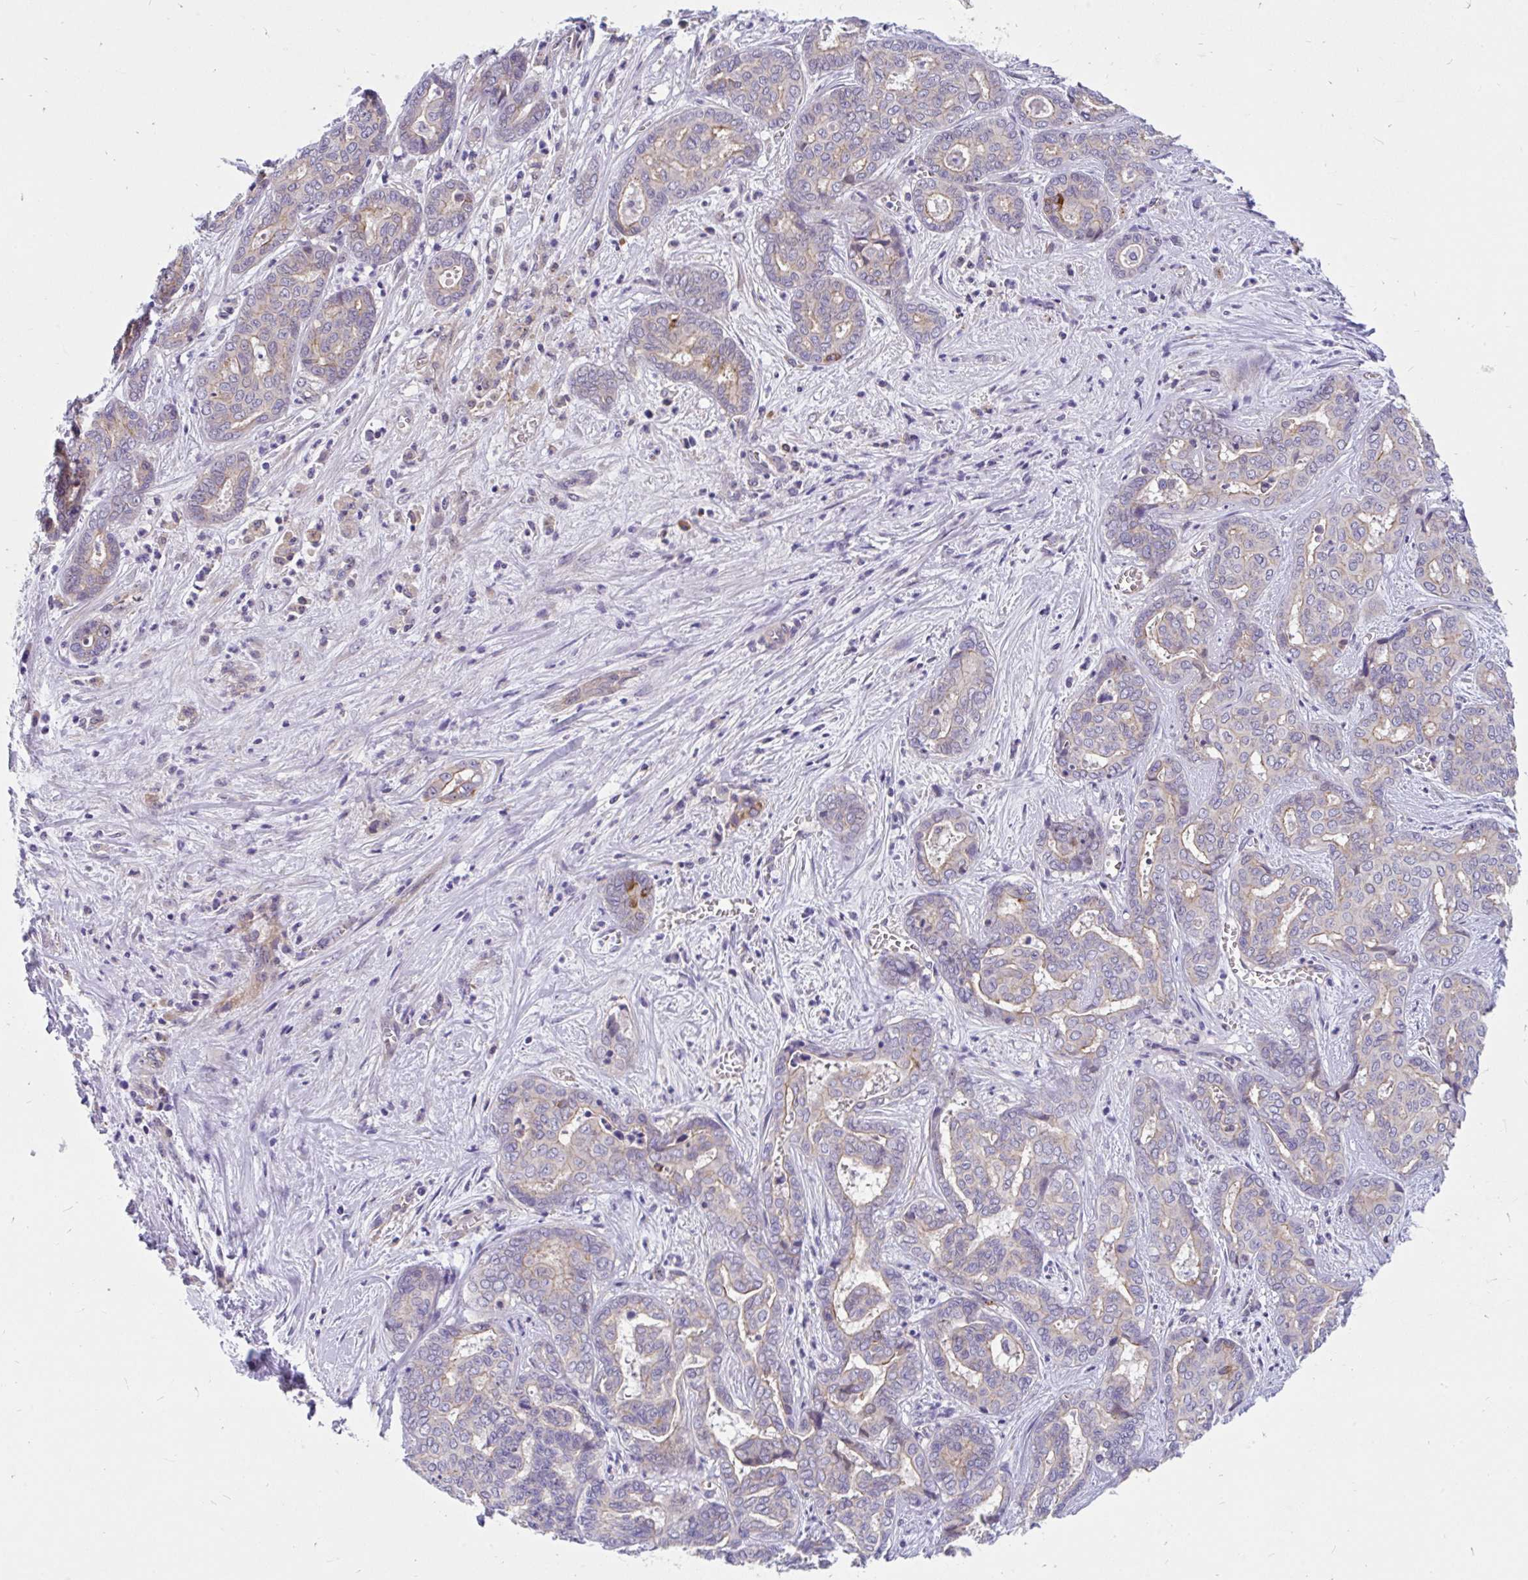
{"staining": {"intensity": "weak", "quantity": "25%-75%", "location": "cytoplasmic/membranous"}, "tissue": "liver cancer", "cell_type": "Tumor cells", "image_type": "cancer", "snomed": [{"axis": "morphology", "description": "Cholangiocarcinoma"}, {"axis": "topography", "description": "Liver"}], "caption": "Immunohistochemistry micrograph of liver cancer (cholangiocarcinoma) stained for a protein (brown), which demonstrates low levels of weak cytoplasmic/membranous positivity in about 25%-75% of tumor cells.", "gene": "LRRC26", "patient": {"sex": "female", "age": 64}}